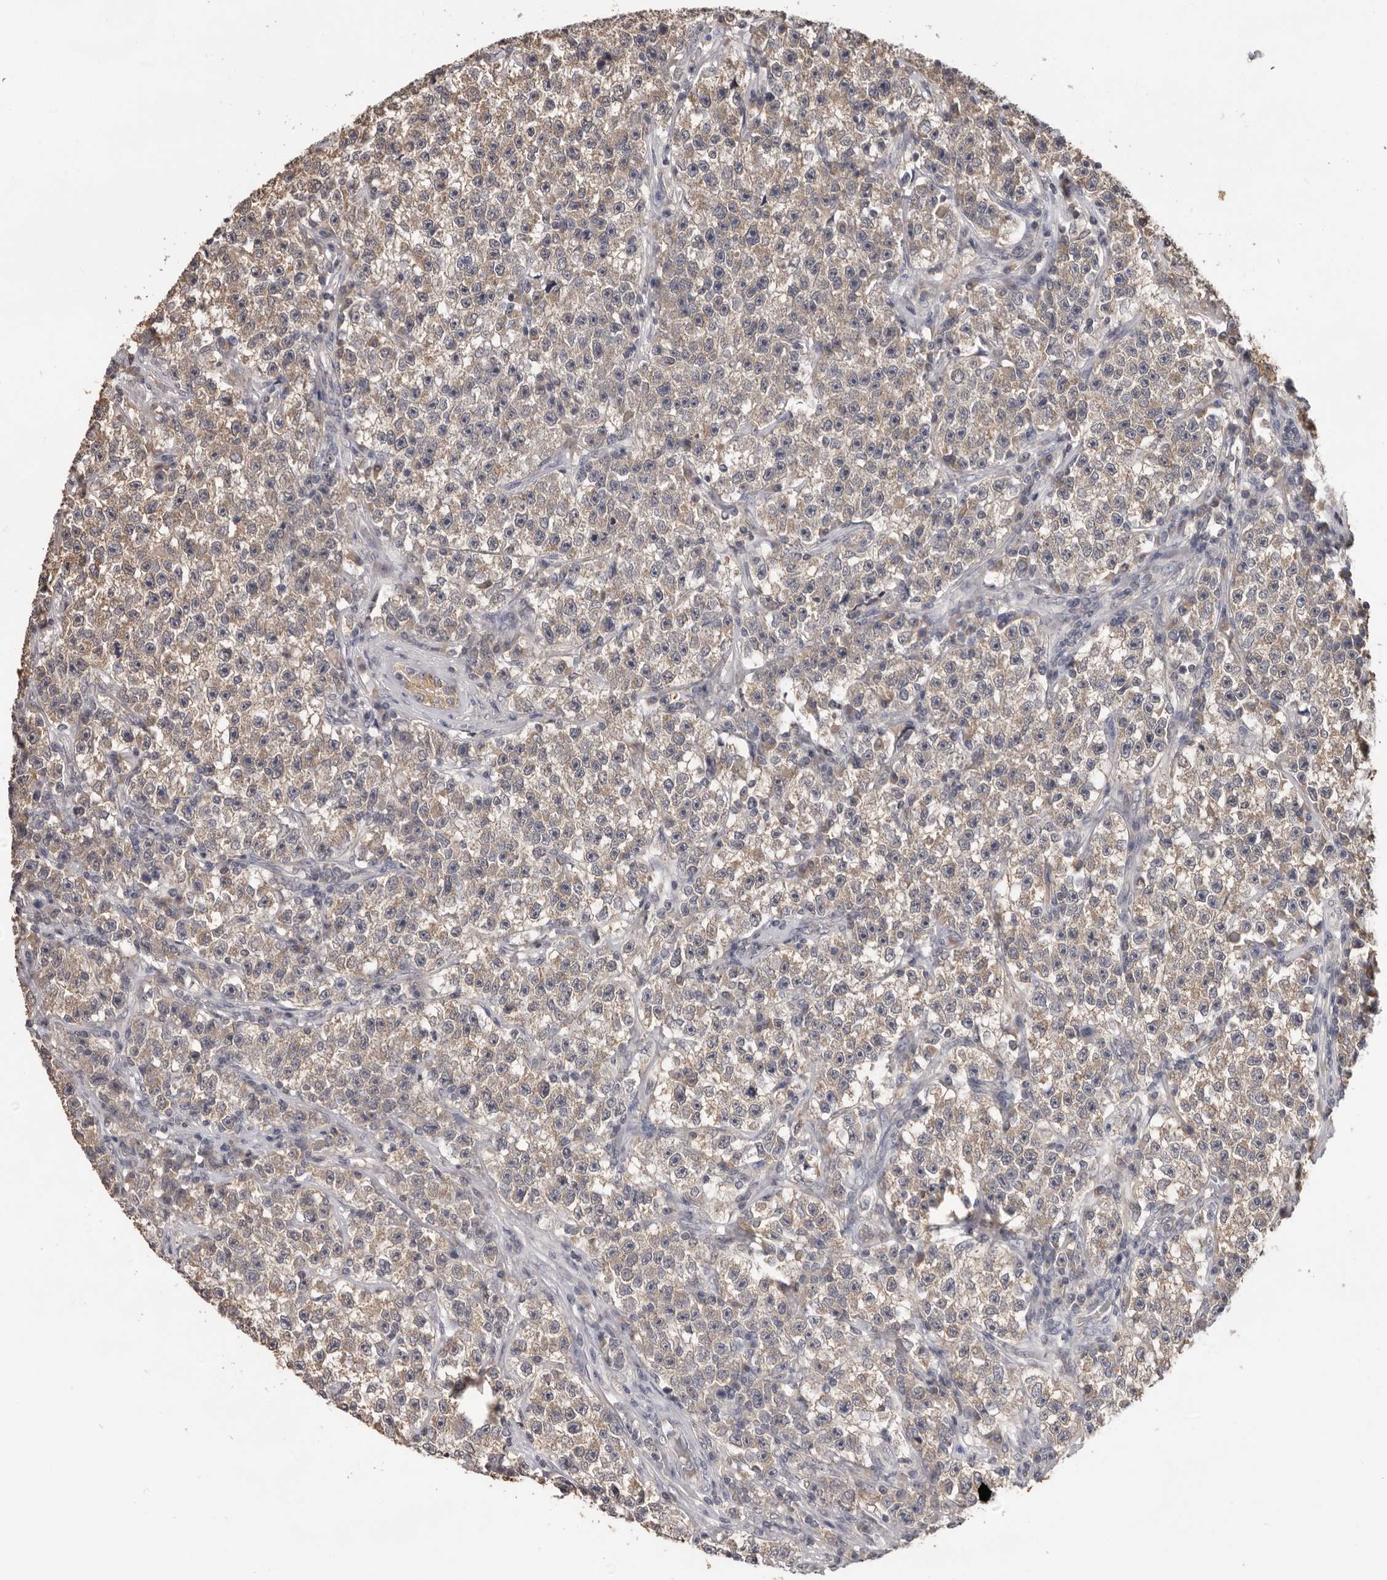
{"staining": {"intensity": "negative", "quantity": "none", "location": "none"}, "tissue": "testis cancer", "cell_type": "Tumor cells", "image_type": "cancer", "snomed": [{"axis": "morphology", "description": "Seminoma, NOS"}, {"axis": "topography", "description": "Testis"}], "caption": "This image is of seminoma (testis) stained with immunohistochemistry (IHC) to label a protein in brown with the nuclei are counter-stained blue. There is no staining in tumor cells.", "gene": "MTF1", "patient": {"sex": "male", "age": 22}}